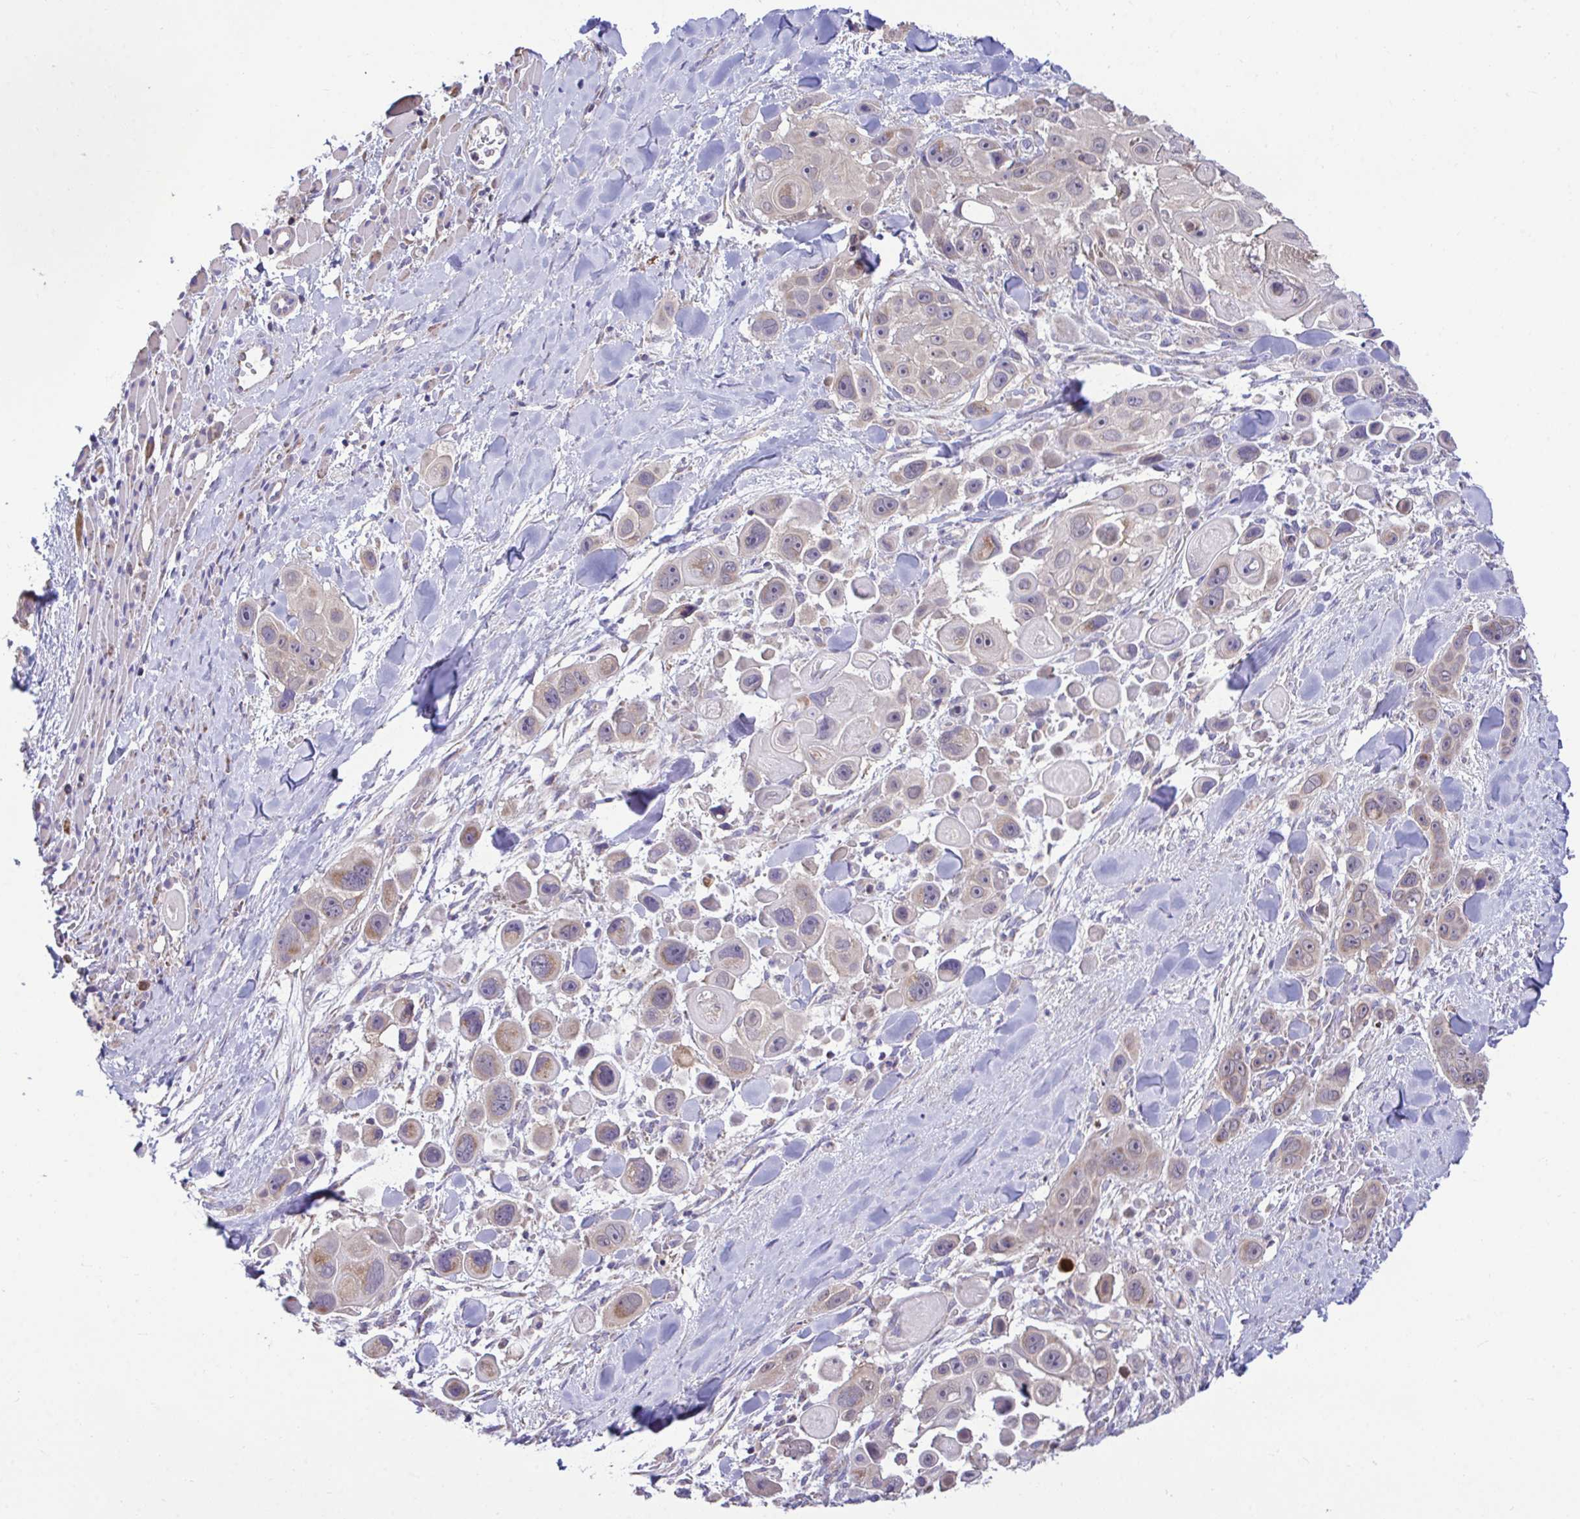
{"staining": {"intensity": "moderate", "quantity": "<25%", "location": "cytoplasmic/membranous"}, "tissue": "skin cancer", "cell_type": "Tumor cells", "image_type": "cancer", "snomed": [{"axis": "morphology", "description": "Squamous cell carcinoma, NOS"}, {"axis": "topography", "description": "Skin"}], "caption": "The micrograph exhibits staining of skin cancer, revealing moderate cytoplasmic/membranous protein positivity (brown color) within tumor cells. Nuclei are stained in blue.", "gene": "SARS2", "patient": {"sex": "male", "age": 67}}